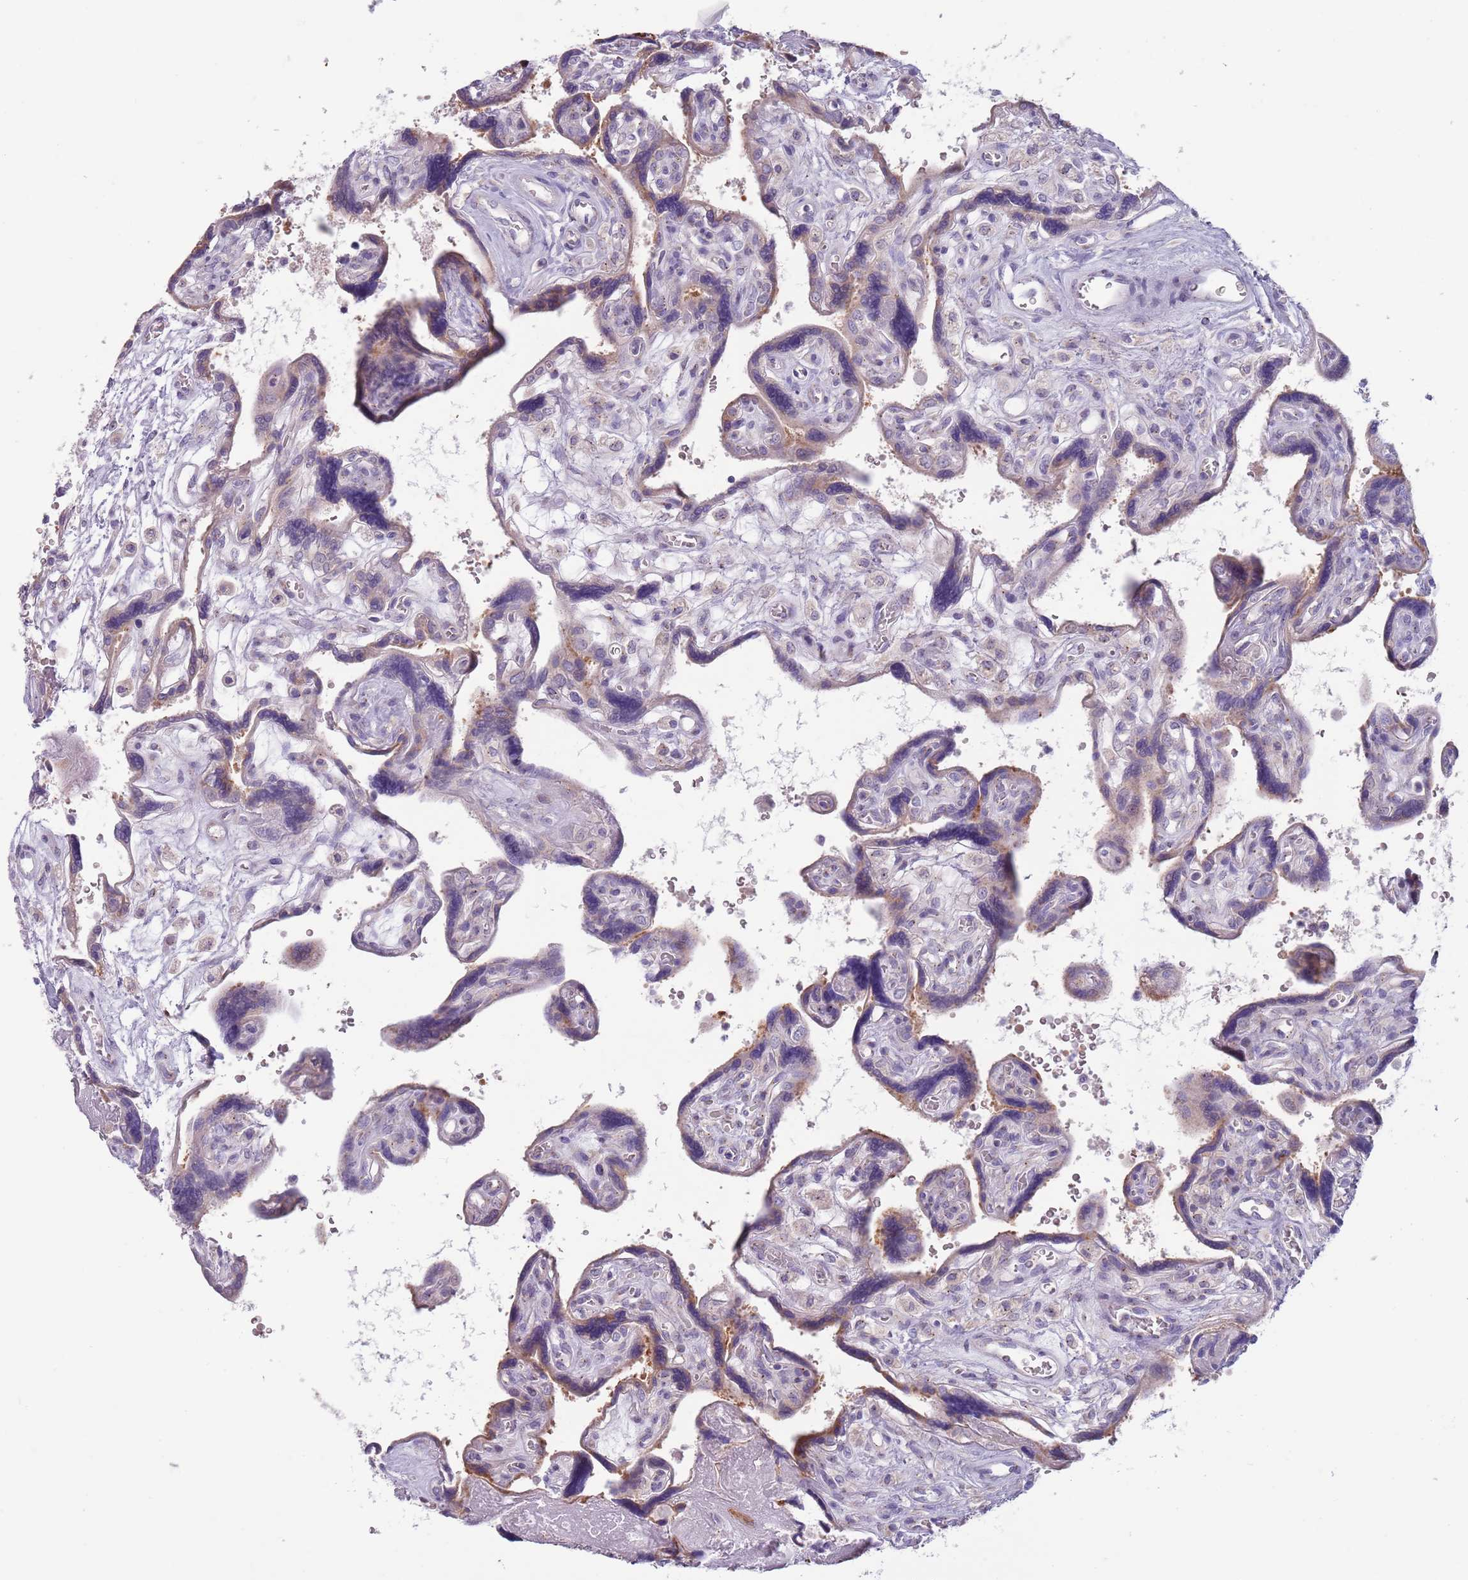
{"staining": {"intensity": "moderate", "quantity": ">75%", "location": "cytoplasmic/membranous"}, "tissue": "placenta", "cell_type": "Trophoblastic cells", "image_type": "normal", "snomed": [{"axis": "morphology", "description": "Normal tissue, NOS"}, {"axis": "topography", "description": "Placenta"}], "caption": "Immunohistochemical staining of benign placenta exhibits moderate cytoplasmic/membranous protein expression in approximately >75% of trophoblastic cells.", "gene": "LTB", "patient": {"sex": "female", "age": 39}}